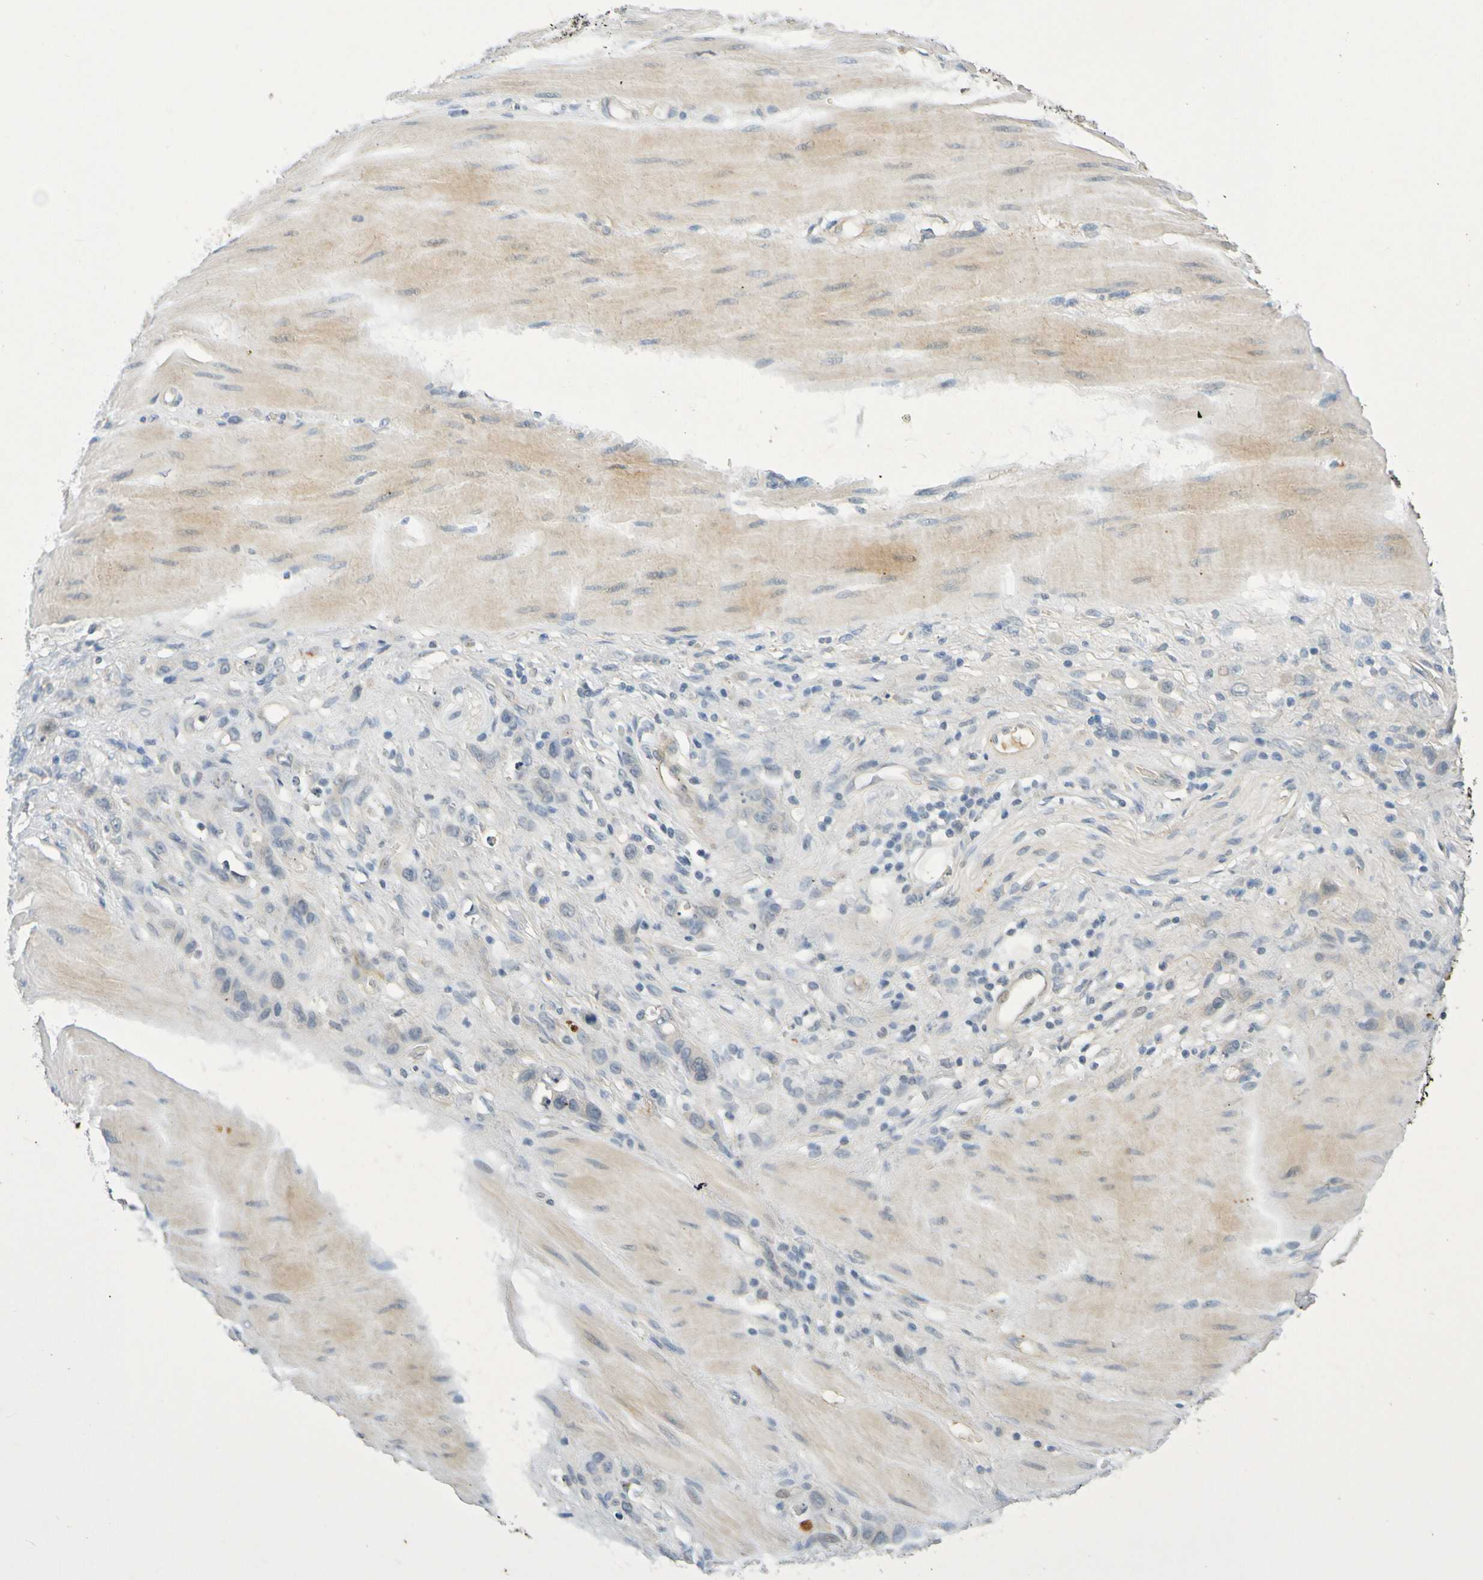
{"staining": {"intensity": "negative", "quantity": "none", "location": "none"}, "tissue": "stomach cancer", "cell_type": "Tumor cells", "image_type": "cancer", "snomed": [{"axis": "morphology", "description": "Adenocarcinoma, NOS"}, {"axis": "topography", "description": "Stomach"}], "caption": "The histopathology image exhibits no staining of tumor cells in stomach cancer.", "gene": "IL10", "patient": {"sex": "male", "age": 82}}